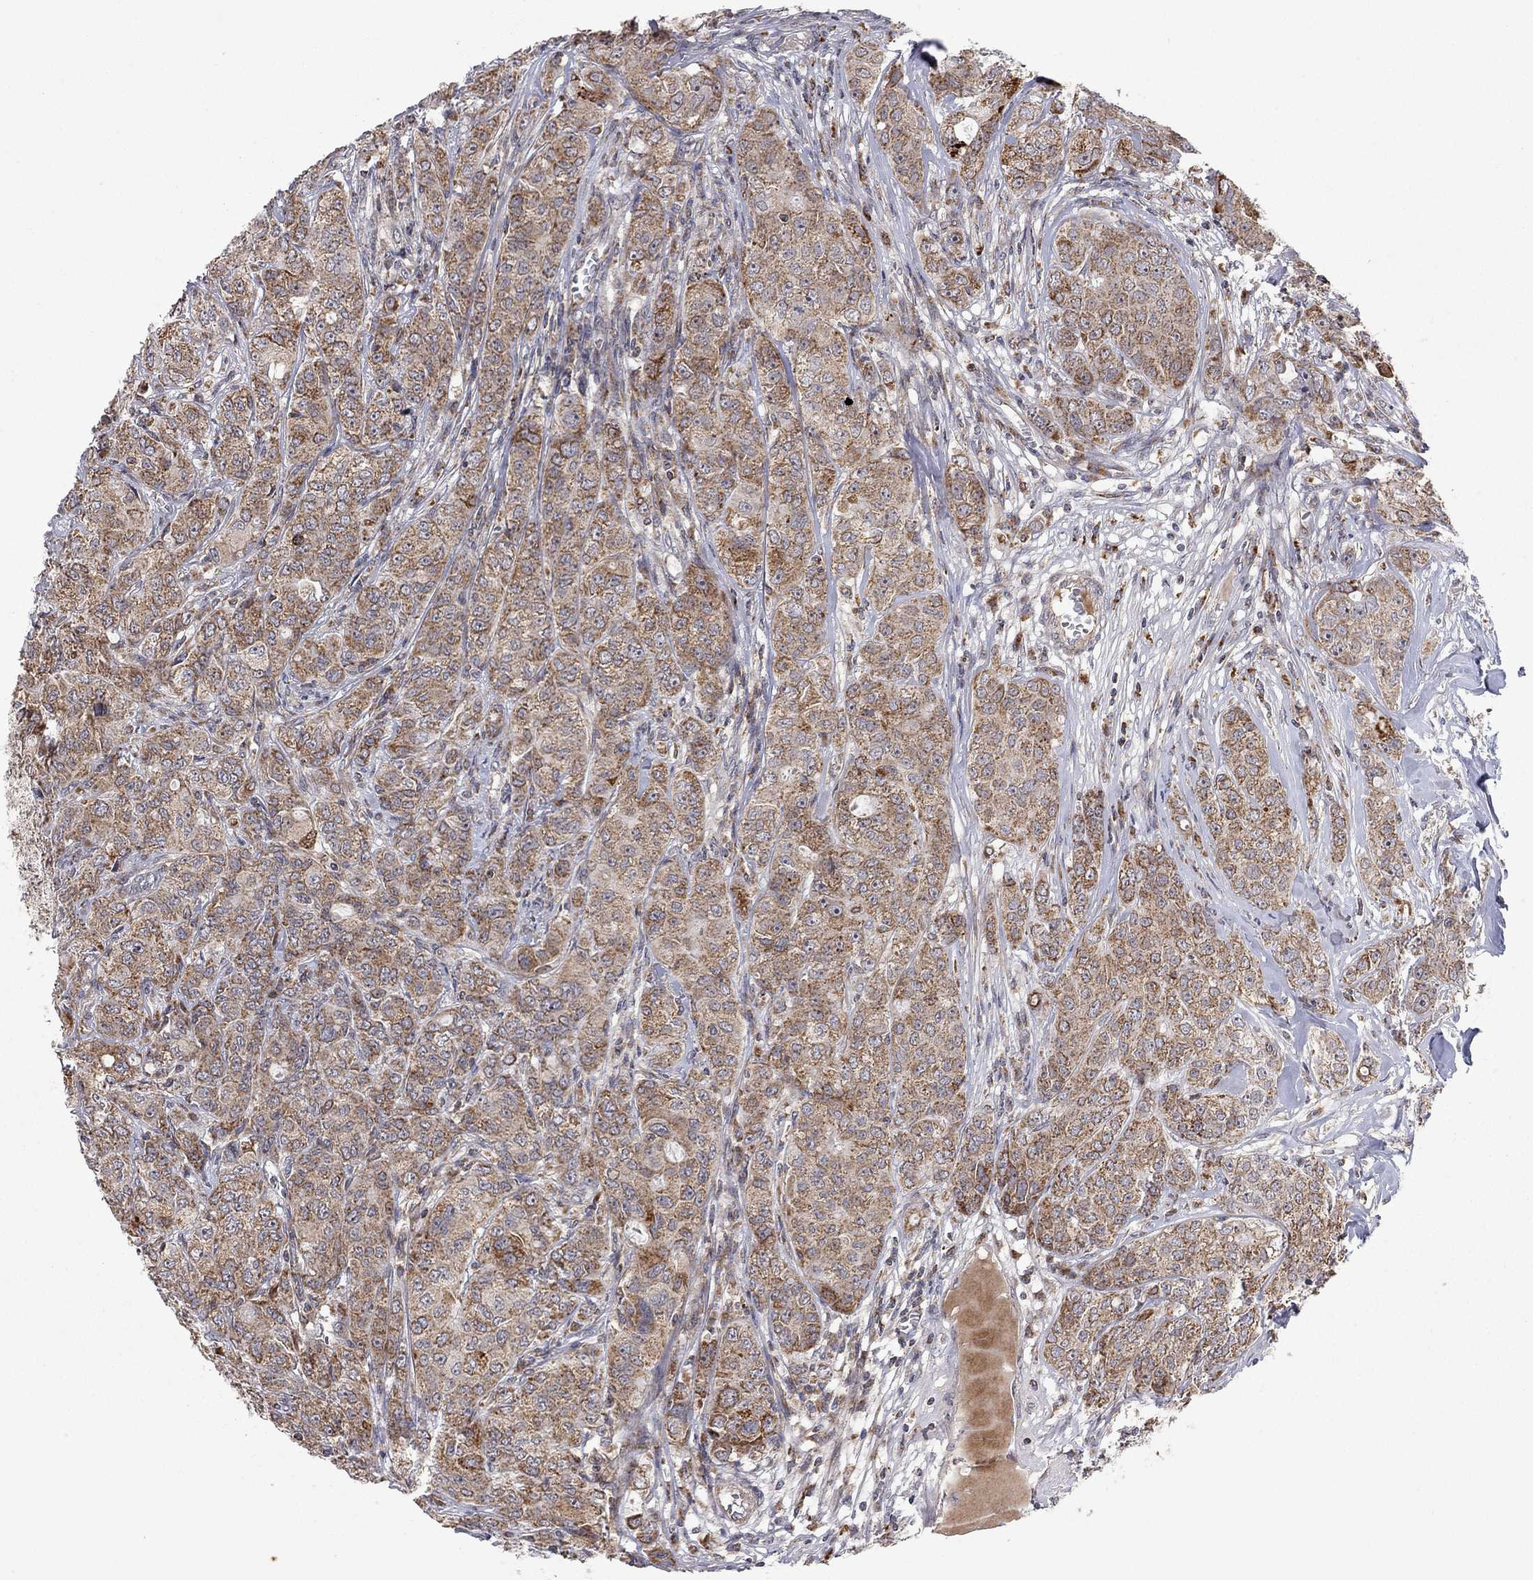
{"staining": {"intensity": "strong", "quantity": "<25%", "location": "cytoplasmic/membranous"}, "tissue": "breast cancer", "cell_type": "Tumor cells", "image_type": "cancer", "snomed": [{"axis": "morphology", "description": "Duct carcinoma"}, {"axis": "topography", "description": "Breast"}], "caption": "IHC of human breast cancer demonstrates medium levels of strong cytoplasmic/membranous staining in about <25% of tumor cells.", "gene": "IDS", "patient": {"sex": "female", "age": 43}}